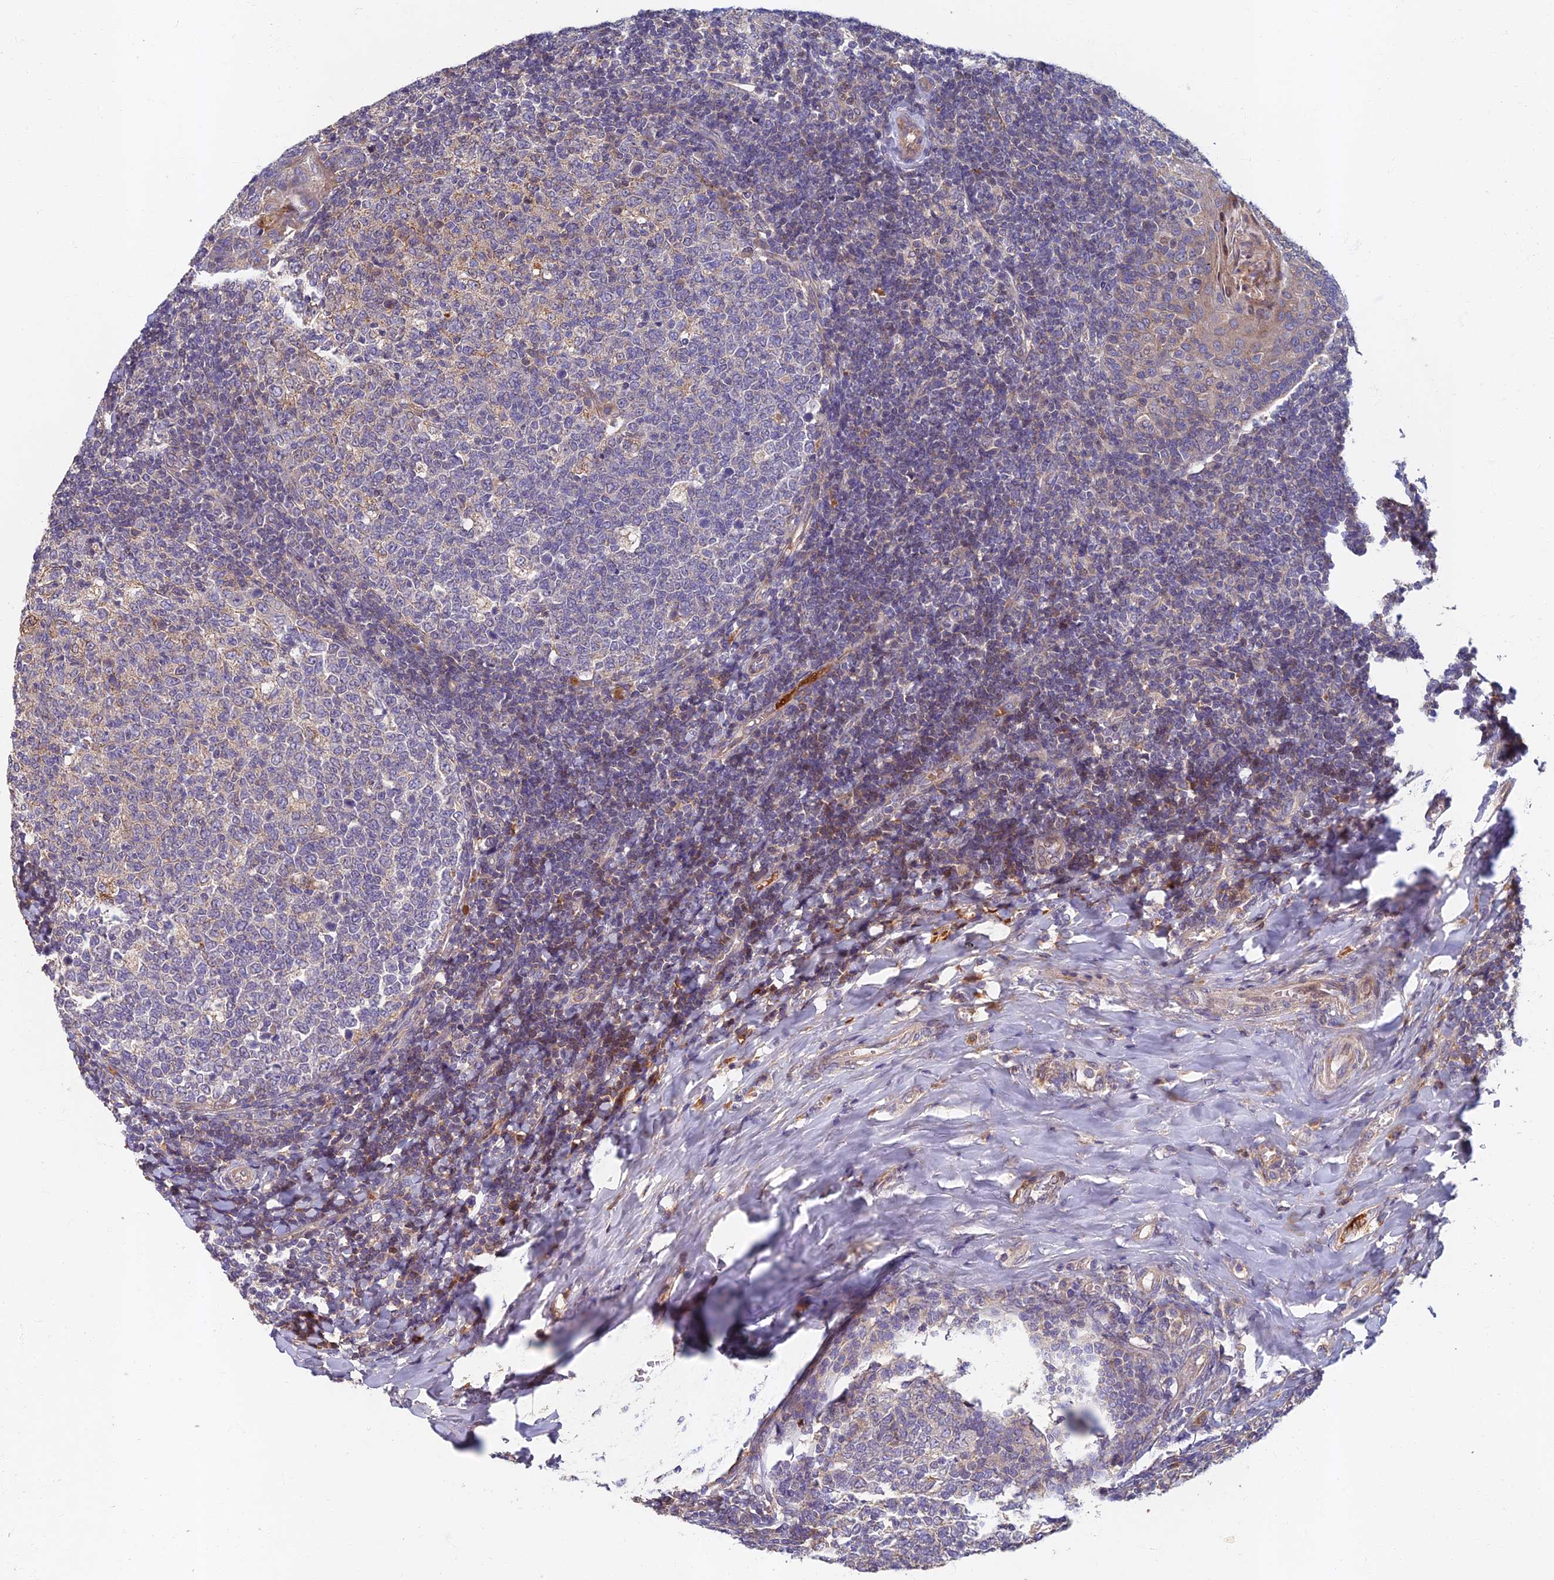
{"staining": {"intensity": "weak", "quantity": "<25%", "location": "cytoplasmic/membranous"}, "tissue": "tonsil", "cell_type": "Germinal center cells", "image_type": "normal", "snomed": [{"axis": "morphology", "description": "Normal tissue, NOS"}, {"axis": "topography", "description": "Tonsil"}], "caption": "Immunohistochemical staining of normal human tonsil reveals no significant staining in germinal center cells.", "gene": "SOGA1", "patient": {"sex": "female", "age": 19}}